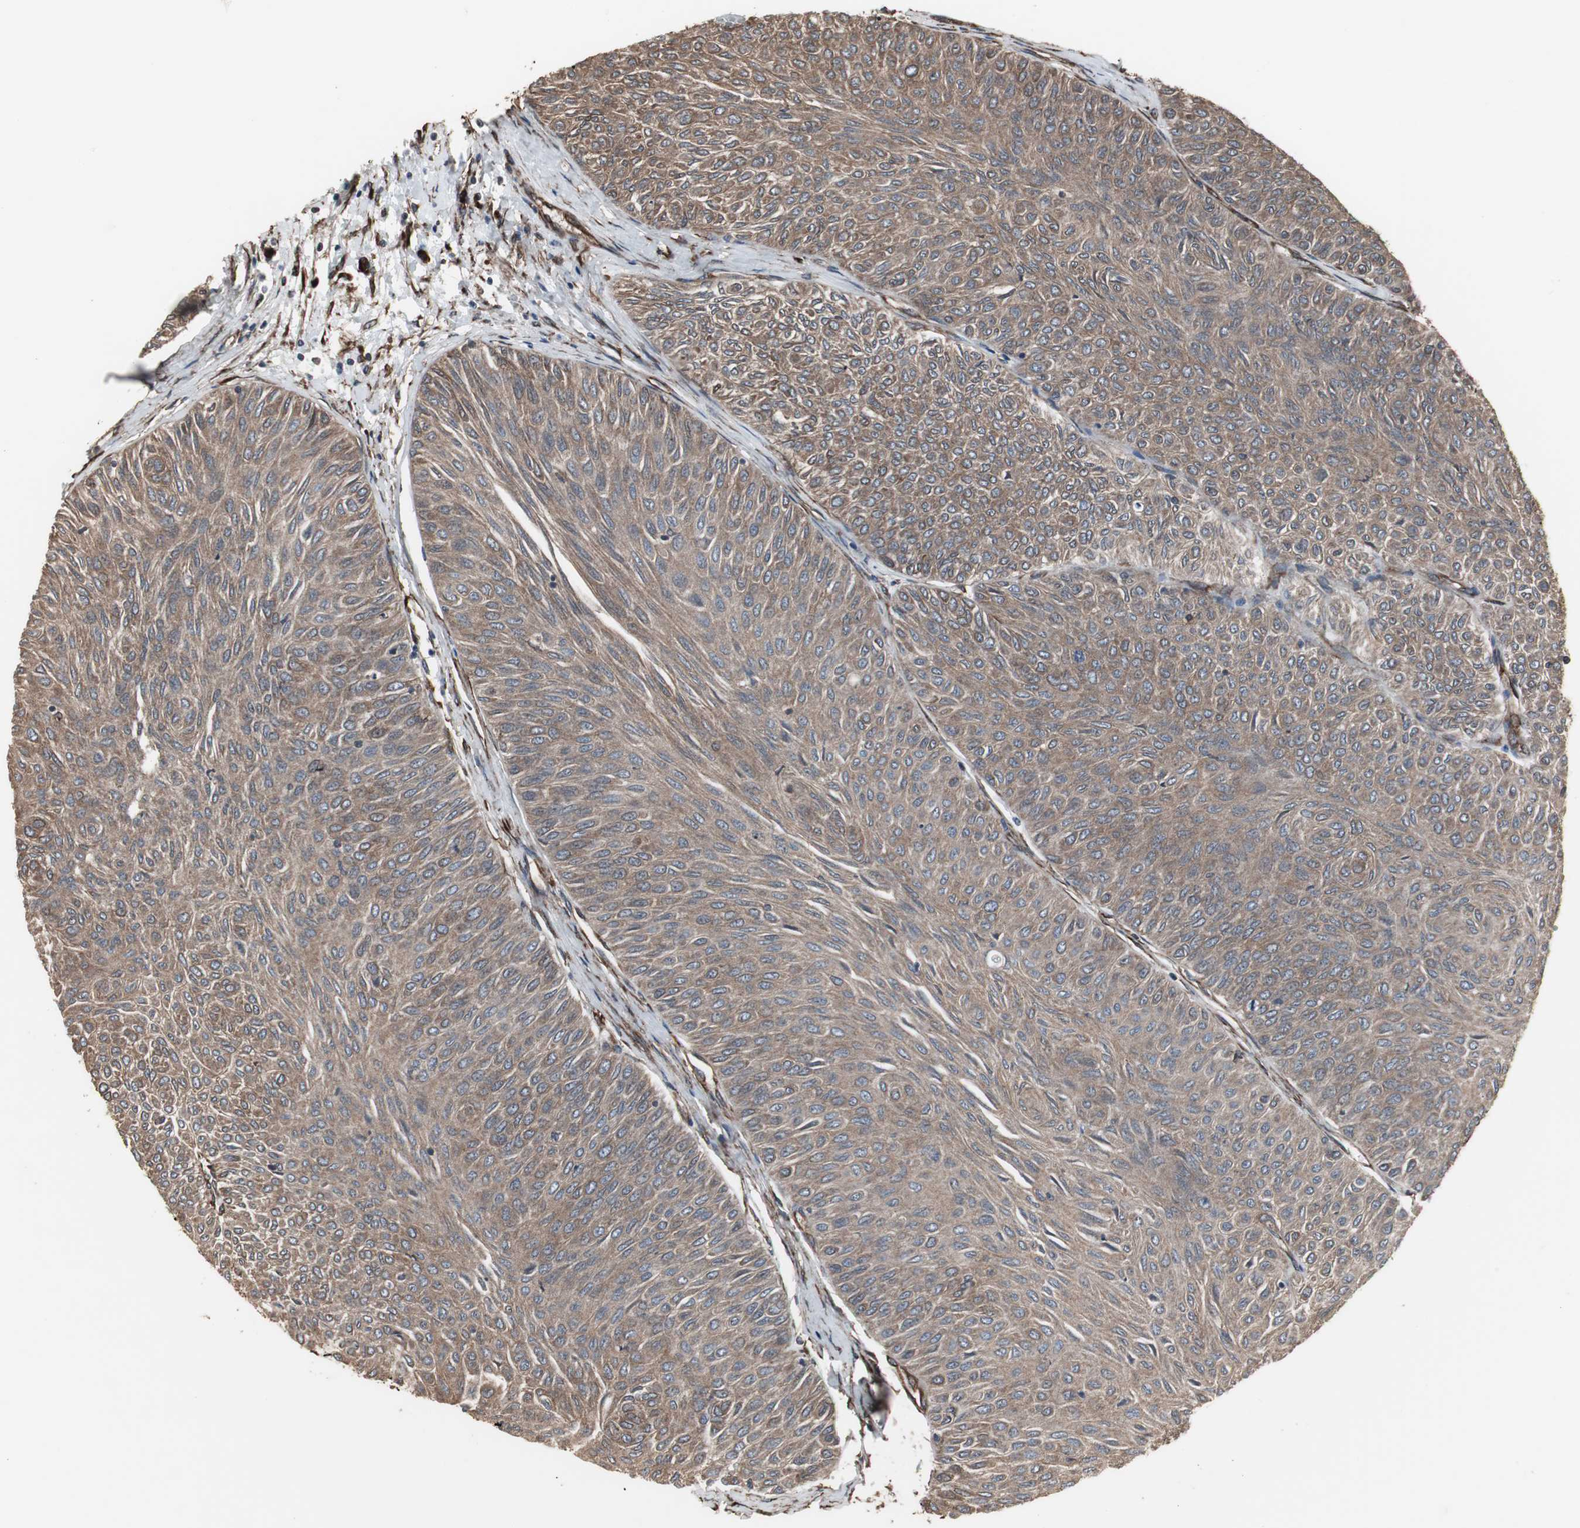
{"staining": {"intensity": "moderate", "quantity": ">75%", "location": "cytoplasmic/membranous"}, "tissue": "urothelial cancer", "cell_type": "Tumor cells", "image_type": "cancer", "snomed": [{"axis": "morphology", "description": "Urothelial carcinoma, Low grade"}, {"axis": "topography", "description": "Urinary bladder"}], "caption": "DAB (3,3'-diaminobenzidine) immunohistochemical staining of human urothelial cancer shows moderate cytoplasmic/membranous protein expression in about >75% of tumor cells. (Stains: DAB (3,3'-diaminobenzidine) in brown, nuclei in blue, Microscopy: brightfield microscopy at high magnification).", "gene": "CALU", "patient": {"sex": "male", "age": 78}}